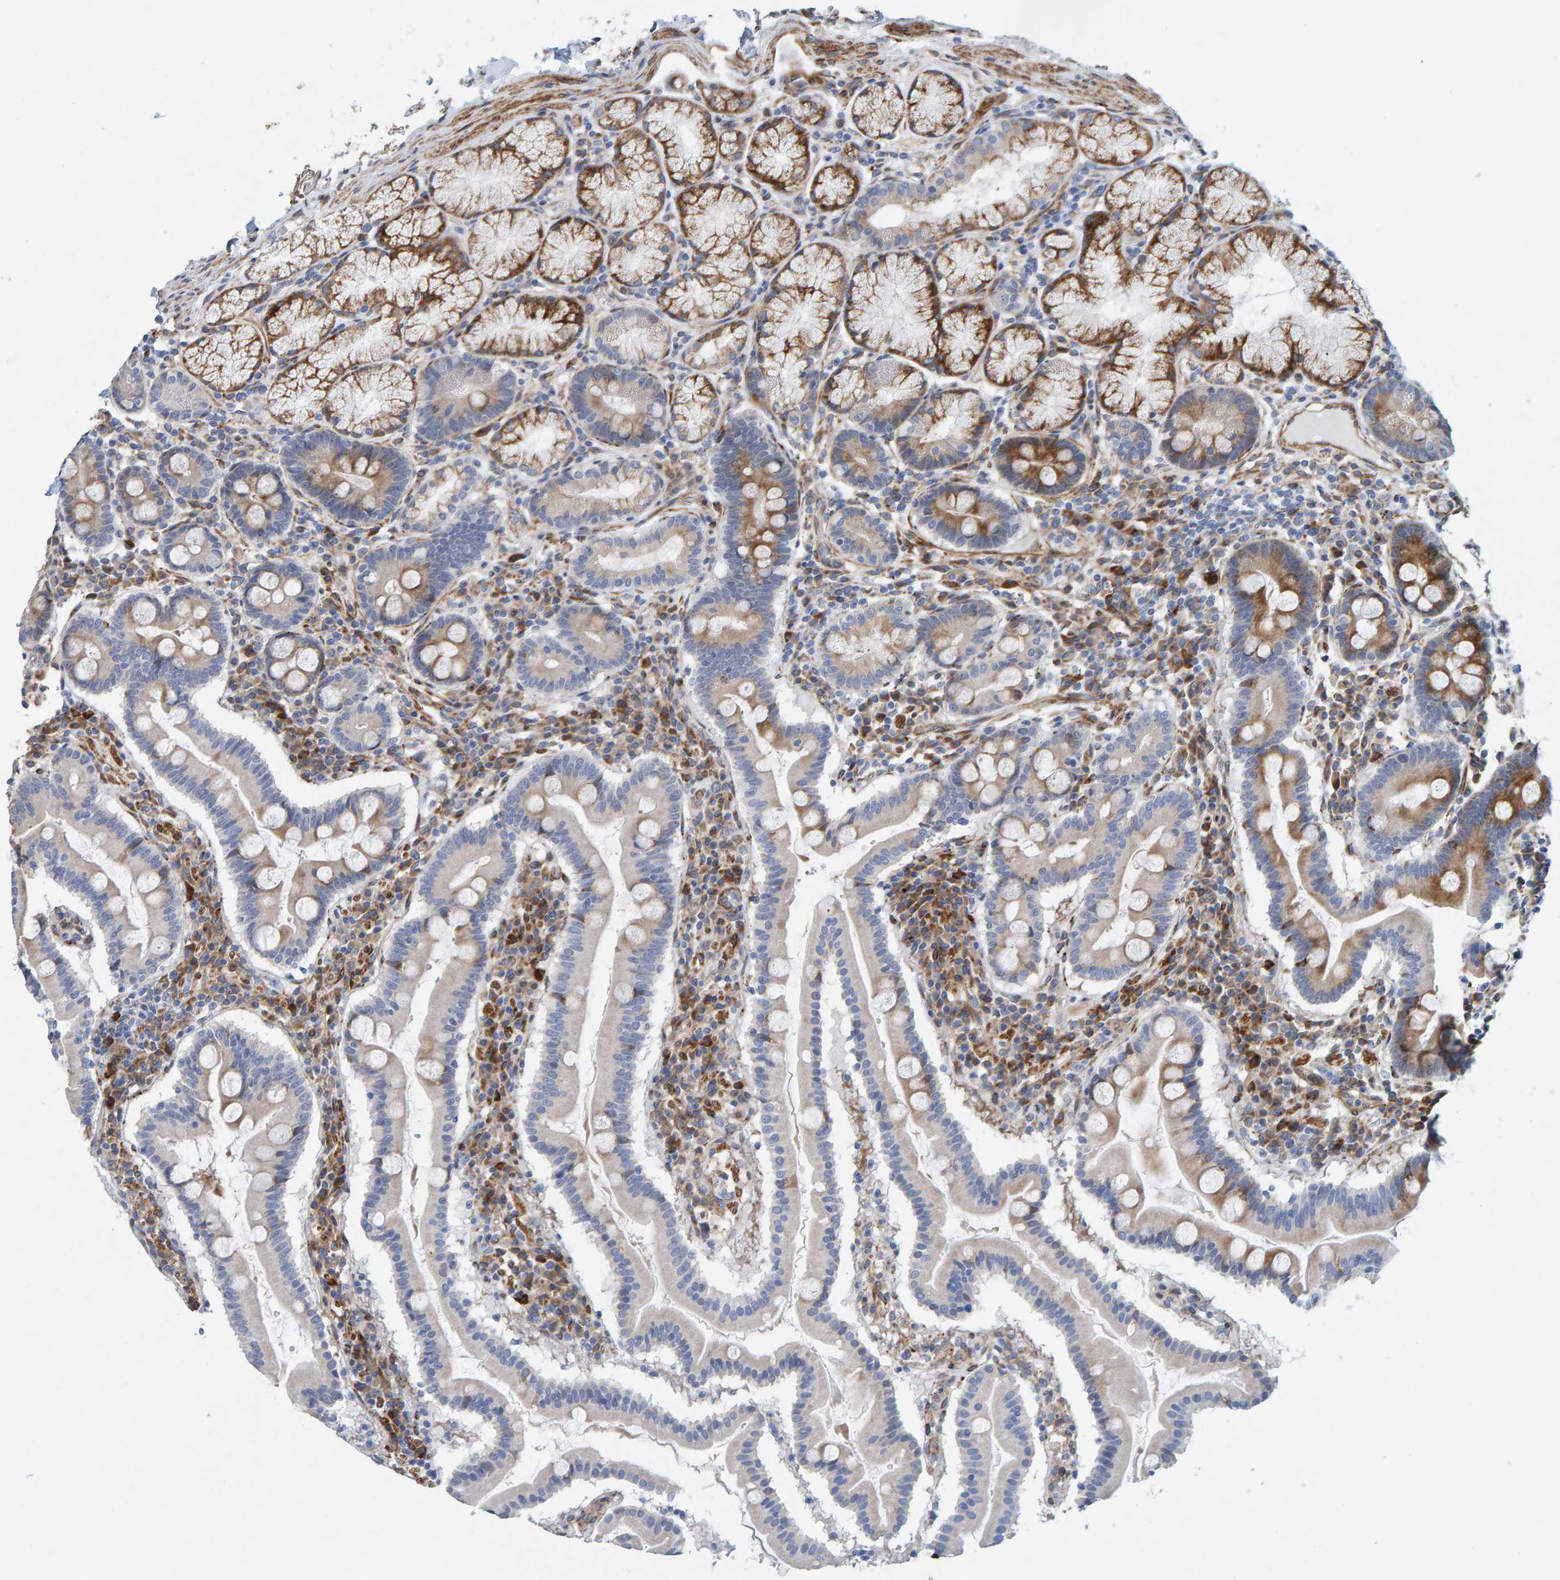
{"staining": {"intensity": "moderate", "quantity": "25%-75%", "location": "cytoplasmic/membranous"}, "tissue": "duodenum", "cell_type": "Glandular cells", "image_type": "normal", "snomed": [{"axis": "morphology", "description": "Normal tissue, NOS"}, {"axis": "topography", "description": "Duodenum"}], "caption": "Duodenum stained with DAB (3,3'-diaminobenzidine) immunohistochemistry demonstrates medium levels of moderate cytoplasmic/membranous expression in approximately 25%-75% of glandular cells.", "gene": "MMP16", "patient": {"sex": "male", "age": 50}}